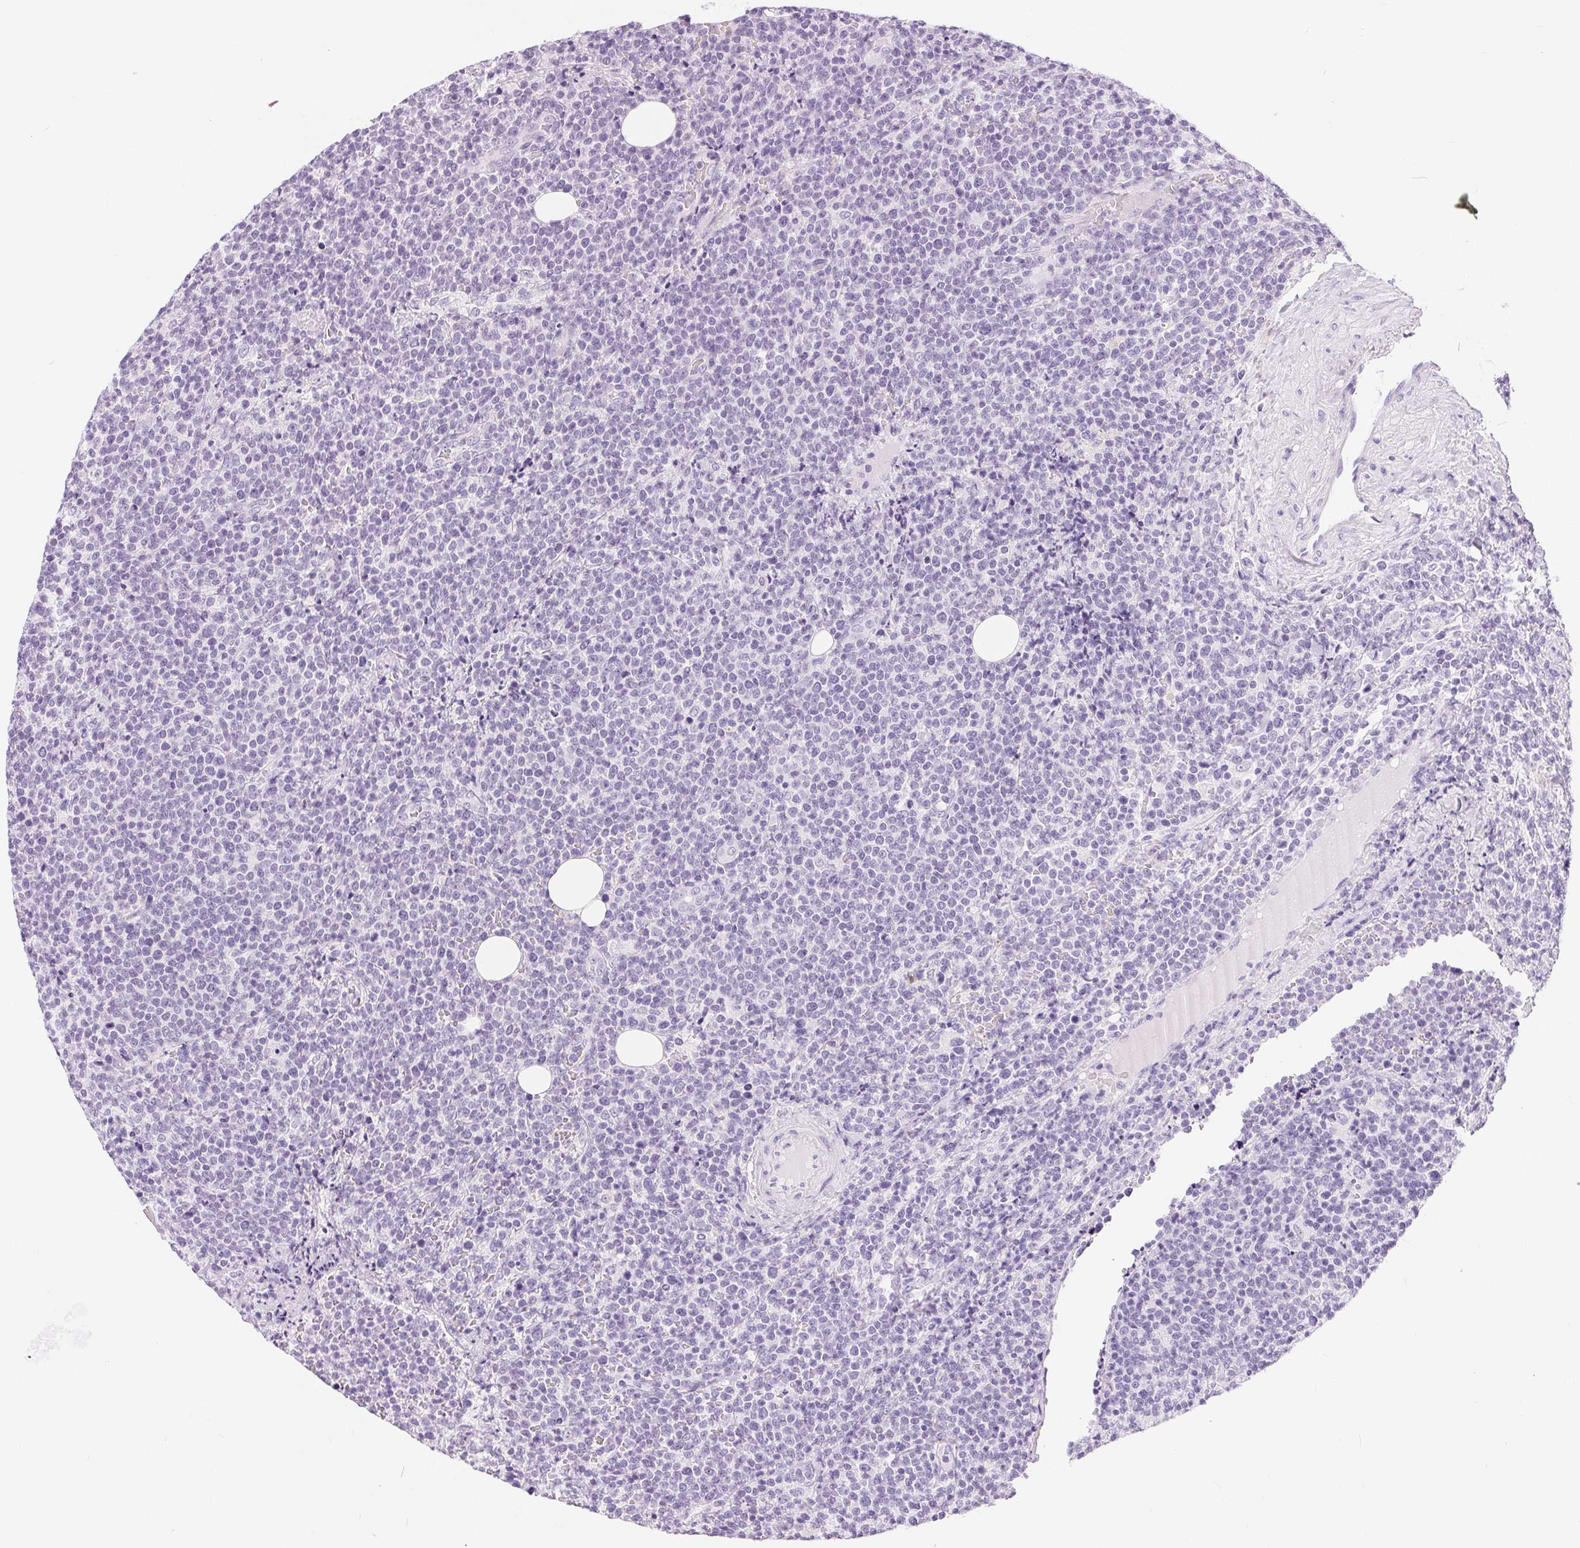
{"staining": {"intensity": "negative", "quantity": "none", "location": "none"}, "tissue": "lymphoma", "cell_type": "Tumor cells", "image_type": "cancer", "snomed": [{"axis": "morphology", "description": "Malignant lymphoma, non-Hodgkin's type, High grade"}, {"axis": "topography", "description": "Lymph node"}], "caption": "Human lymphoma stained for a protein using IHC demonstrates no expression in tumor cells.", "gene": "XDH", "patient": {"sex": "male", "age": 61}}